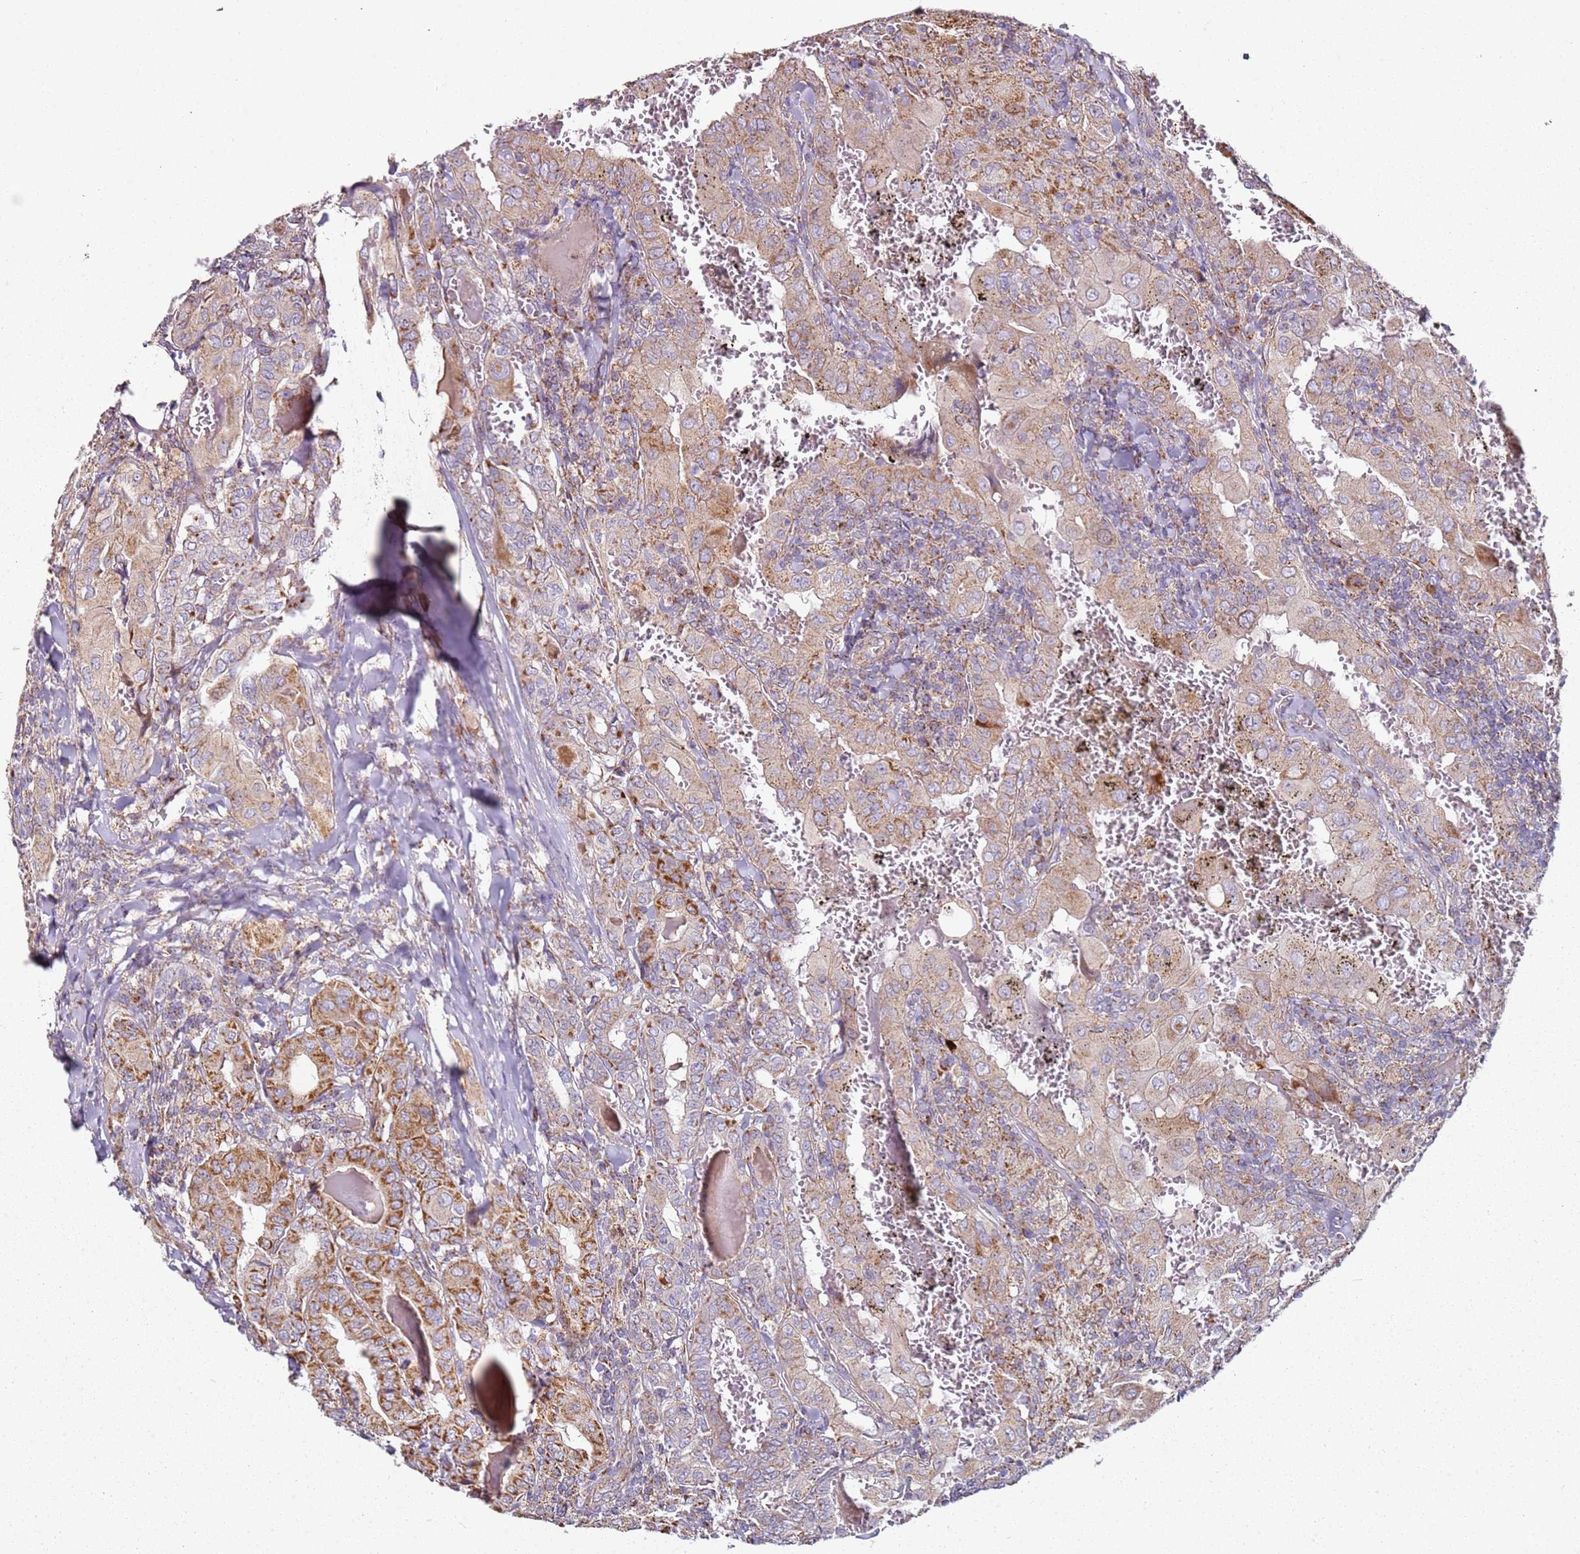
{"staining": {"intensity": "moderate", "quantity": "25%-75%", "location": "cytoplasmic/membranous"}, "tissue": "thyroid cancer", "cell_type": "Tumor cells", "image_type": "cancer", "snomed": [{"axis": "morphology", "description": "Papillary adenocarcinoma, NOS"}, {"axis": "topography", "description": "Thyroid gland"}], "caption": "Papillary adenocarcinoma (thyroid) stained with a protein marker displays moderate staining in tumor cells.", "gene": "ALS2", "patient": {"sex": "female", "age": 72}}